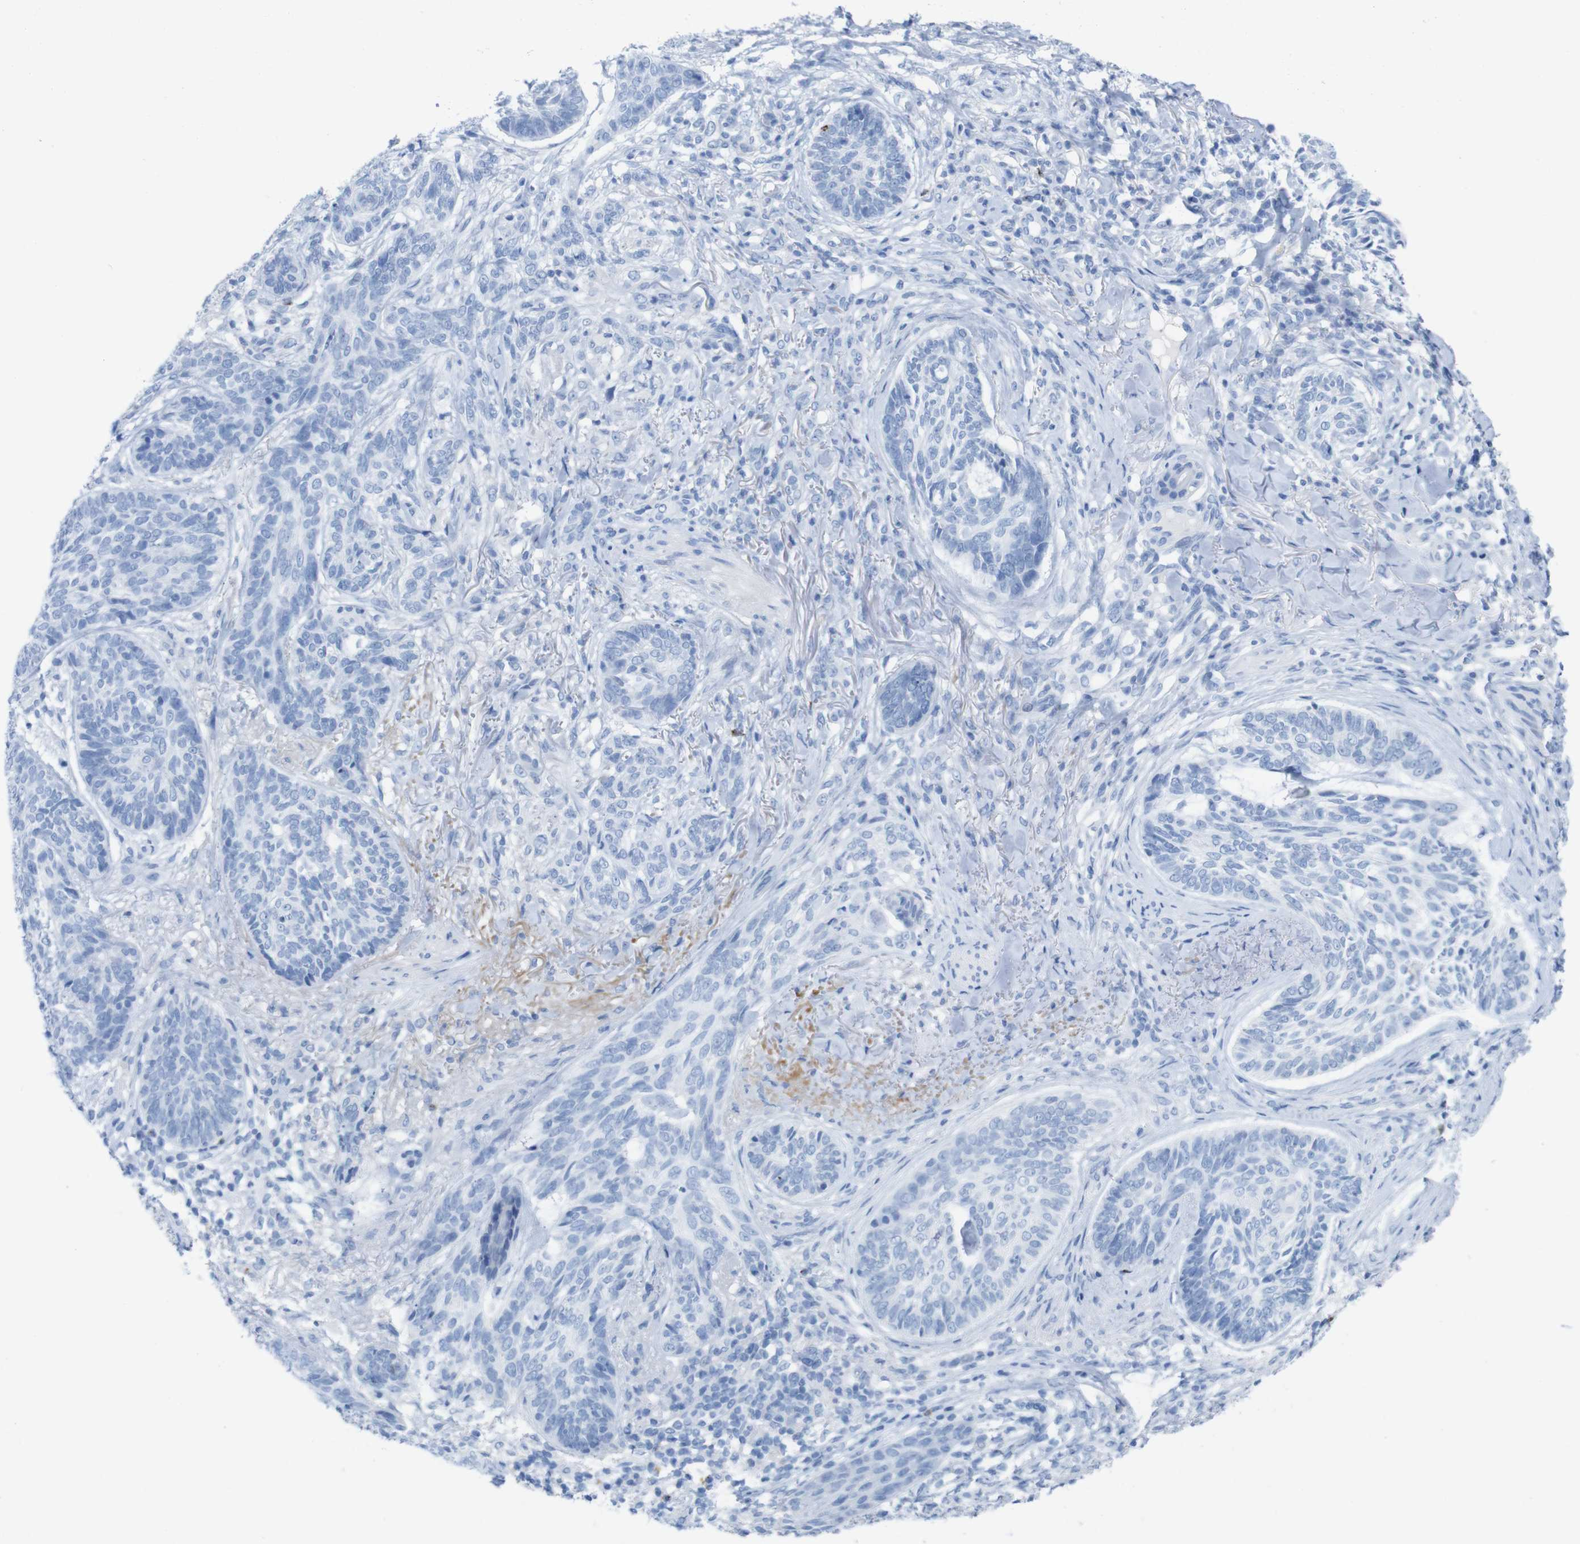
{"staining": {"intensity": "negative", "quantity": "none", "location": "none"}, "tissue": "skin cancer", "cell_type": "Tumor cells", "image_type": "cancer", "snomed": [{"axis": "morphology", "description": "Basal cell carcinoma"}, {"axis": "topography", "description": "Skin"}], "caption": "Tumor cells are negative for protein expression in human skin cancer.", "gene": "LAG3", "patient": {"sex": "male", "age": 43}}